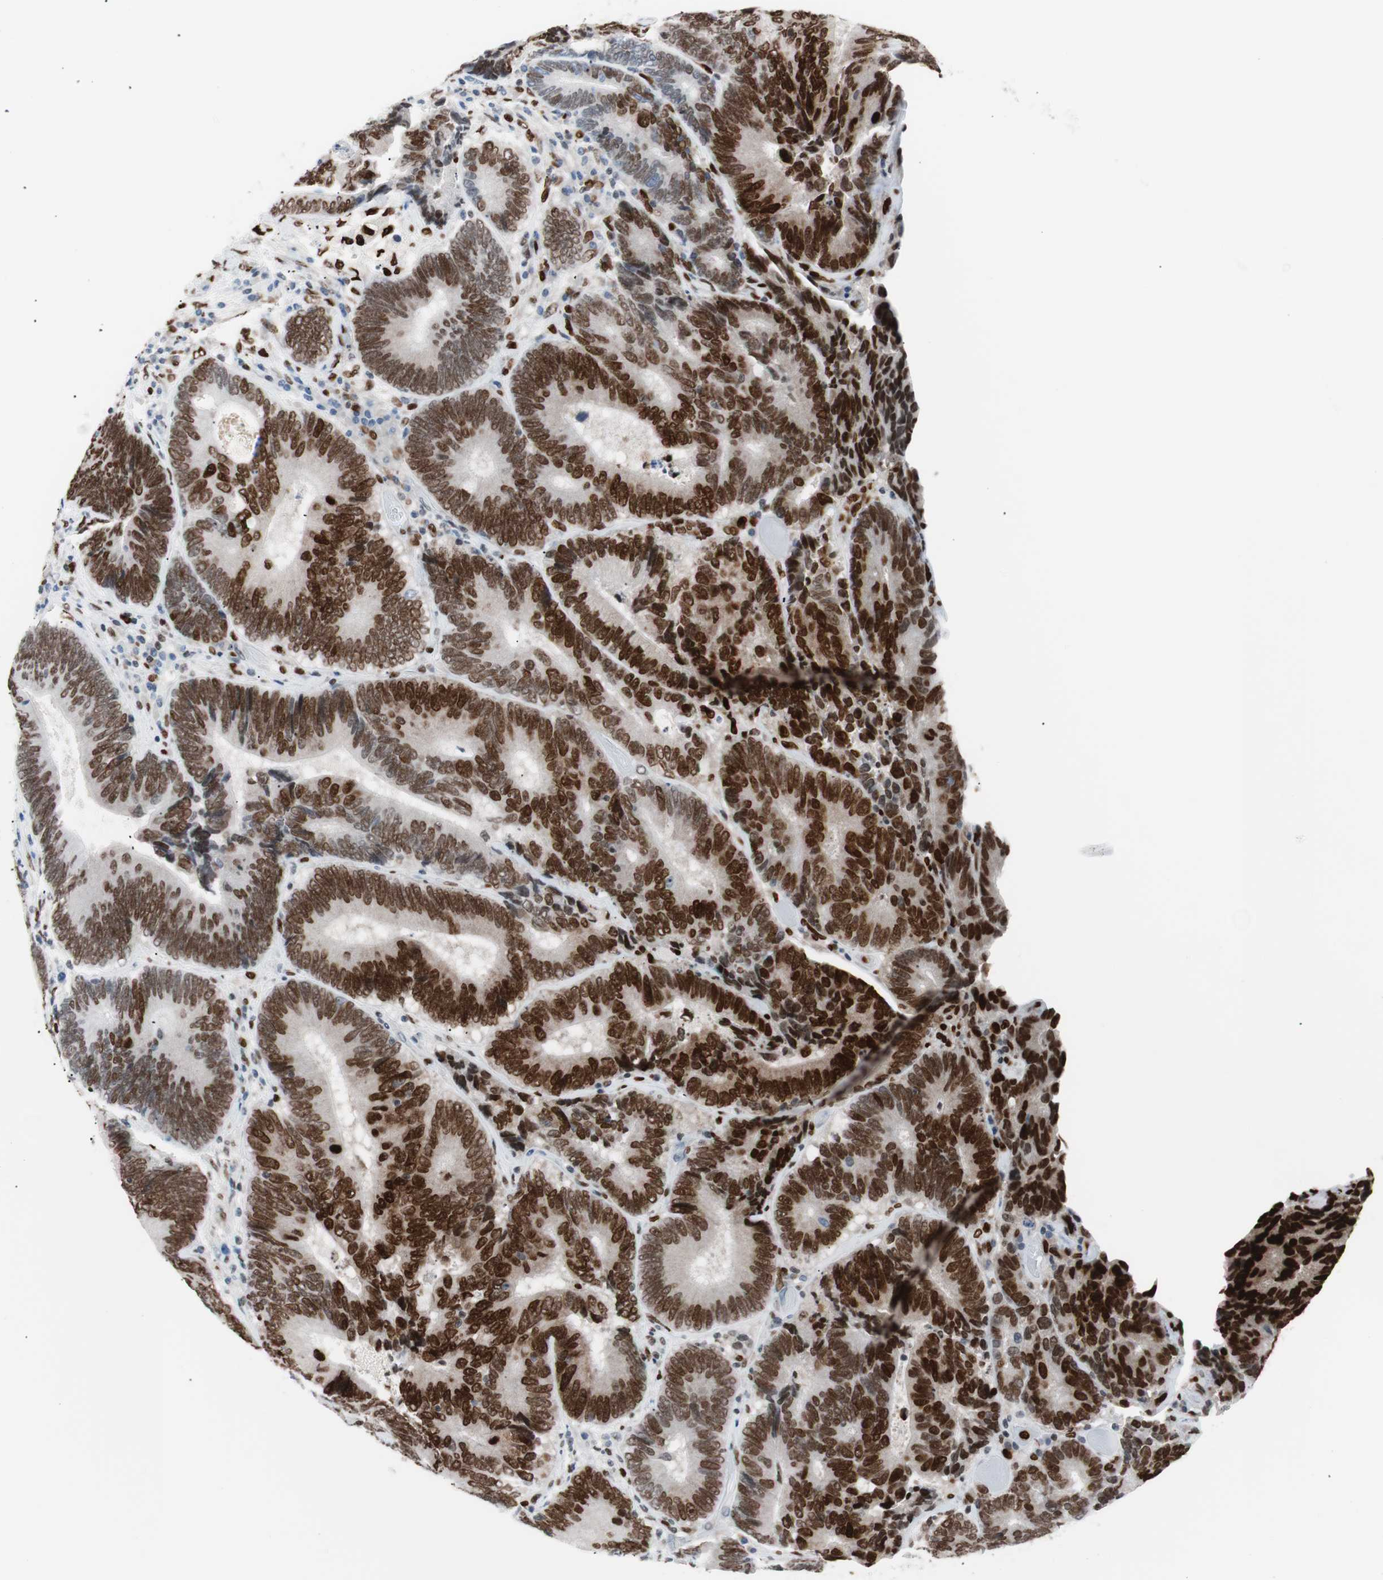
{"staining": {"intensity": "strong", "quantity": ">75%", "location": "nuclear"}, "tissue": "colorectal cancer", "cell_type": "Tumor cells", "image_type": "cancer", "snomed": [{"axis": "morphology", "description": "Adenocarcinoma, NOS"}, {"axis": "topography", "description": "Colon"}], "caption": "Immunohistochemical staining of colorectal adenocarcinoma exhibits high levels of strong nuclear expression in approximately >75% of tumor cells. (DAB IHC, brown staining for protein, blue staining for nuclei).", "gene": "CEBPB", "patient": {"sex": "female", "age": 78}}